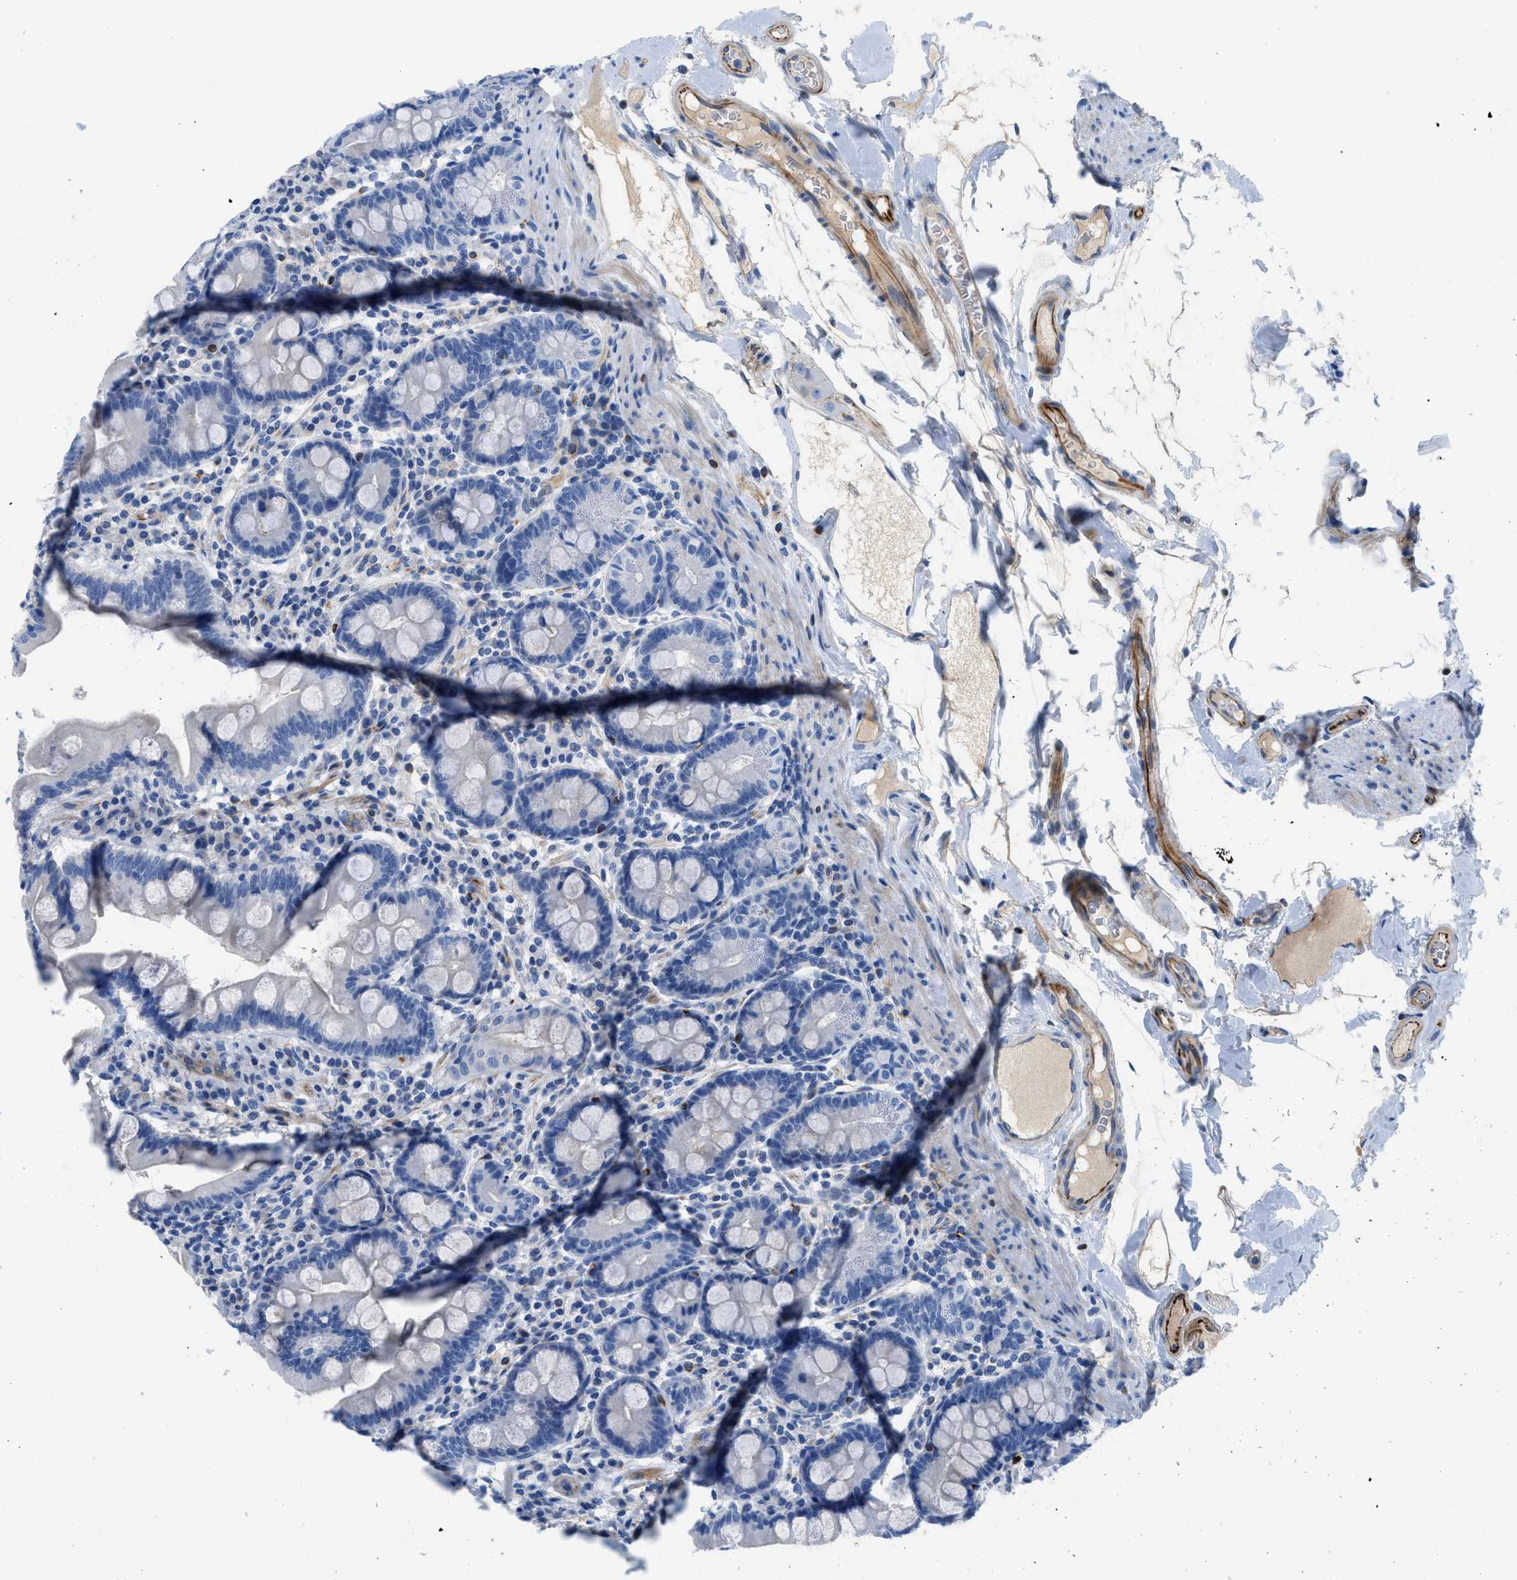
{"staining": {"intensity": "negative", "quantity": "none", "location": "none"}, "tissue": "duodenum", "cell_type": "Glandular cells", "image_type": "normal", "snomed": [{"axis": "morphology", "description": "Normal tissue, NOS"}, {"axis": "topography", "description": "Duodenum"}], "caption": "Unremarkable duodenum was stained to show a protein in brown. There is no significant staining in glandular cells.", "gene": "XCR1", "patient": {"sex": "male", "age": 50}}